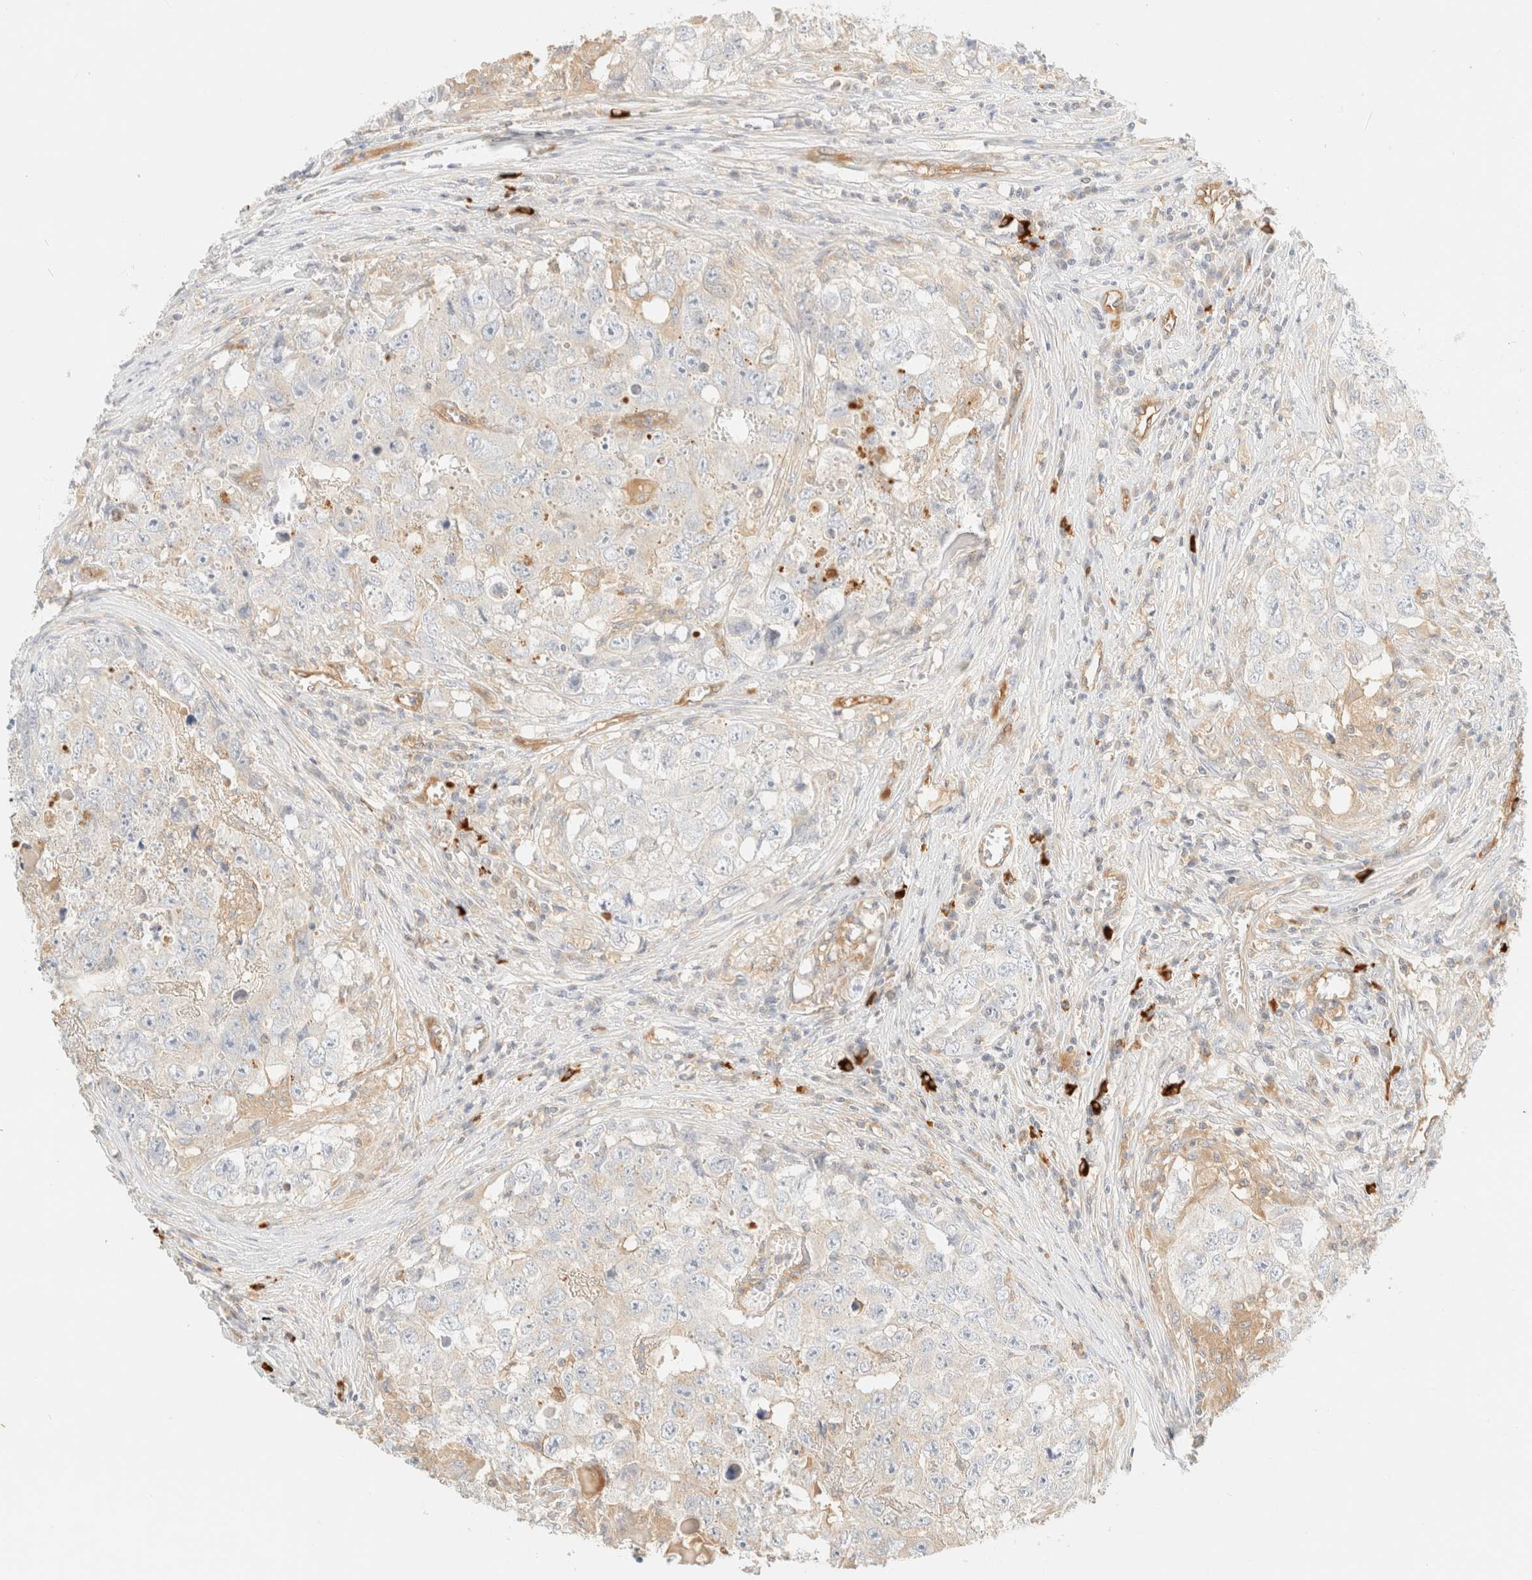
{"staining": {"intensity": "negative", "quantity": "none", "location": "none"}, "tissue": "testis cancer", "cell_type": "Tumor cells", "image_type": "cancer", "snomed": [{"axis": "morphology", "description": "Seminoma, NOS"}, {"axis": "morphology", "description": "Carcinoma, Embryonal, NOS"}, {"axis": "topography", "description": "Testis"}], "caption": "Tumor cells are negative for brown protein staining in testis cancer (embryonal carcinoma).", "gene": "FHOD1", "patient": {"sex": "male", "age": 43}}